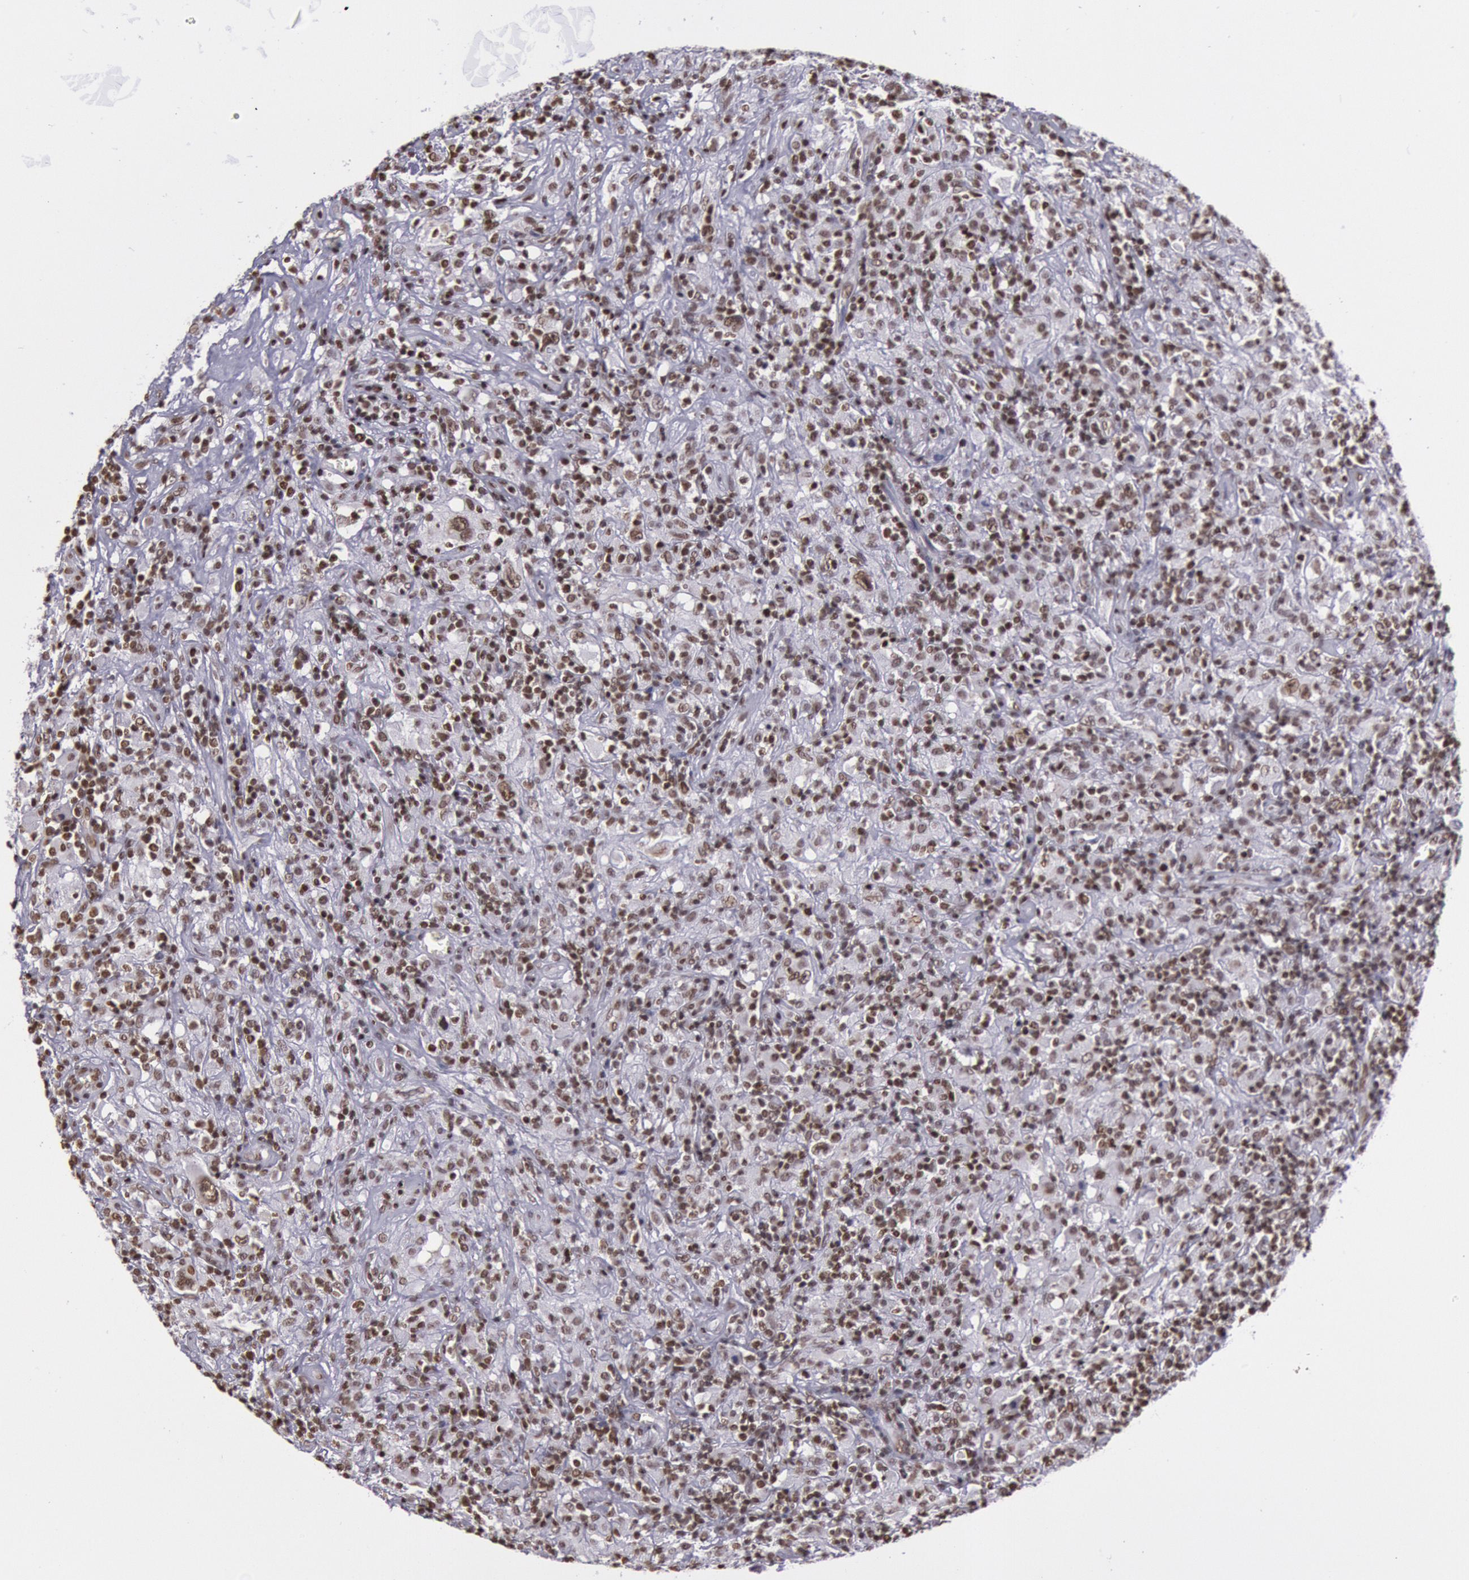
{"staining": {"intensity": "strong", "quantity": ">75%", "location": "nuclear"}, "tissue": "lymphoma", "cell_type": "Tumor cells", "image_type": "cancer", "snomed": [{"axis": "morphology", "description": "Hodgkin's disease, NOS"}, {"axis": "topography", "description": "Lymph node"}], "caption": "Protein staining exhibits strong nuclear expression in approximately >75% of tumor cells in lymphoma.", "gene": "NKAP", "patient": {"sex": "male", "age": 46}}